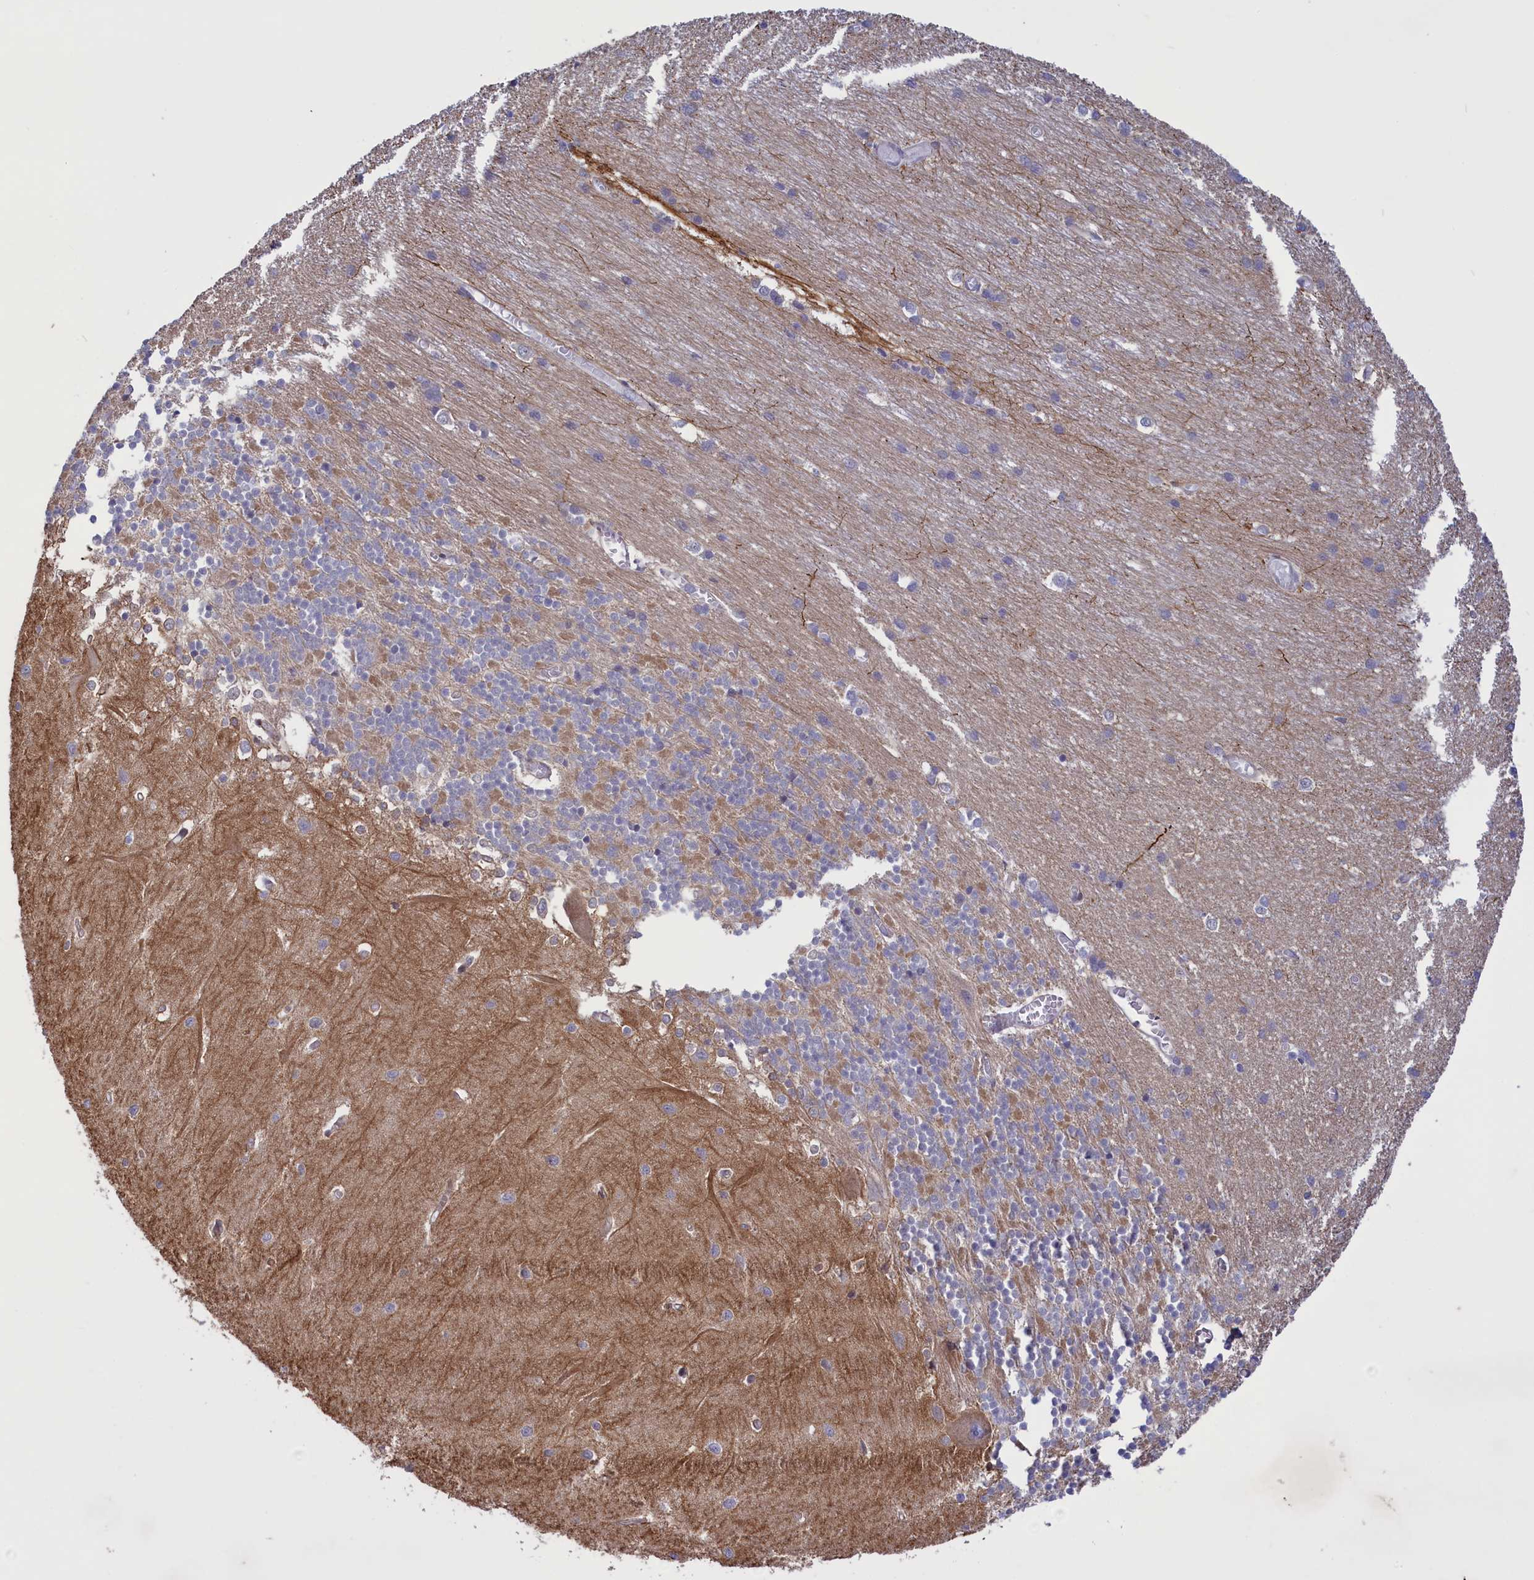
{"staining": {"intensity": "weak", "quantity": "<25%", "location": "cytoplasmic/membranous"}, "tissue": "cerebellum", "cell_type": "Cells in granular layer", "image_type": "normal", "snomed": [{"axis": "morphology", "description": "Normal tissue, NOS"}, {"axis": "topography", "description": "Cerebellum"}], "caption": "Histopathology image shows no protein positivity in cells in granular layer of normal cerebellum. (DAB (3,3'-diaminobenzidine) immunohistochemistry (IHC) visualized using brightfield microscopy, high magnification).", "gene": "CORO2A", "patient": {"sex": "male", "age": 37}}